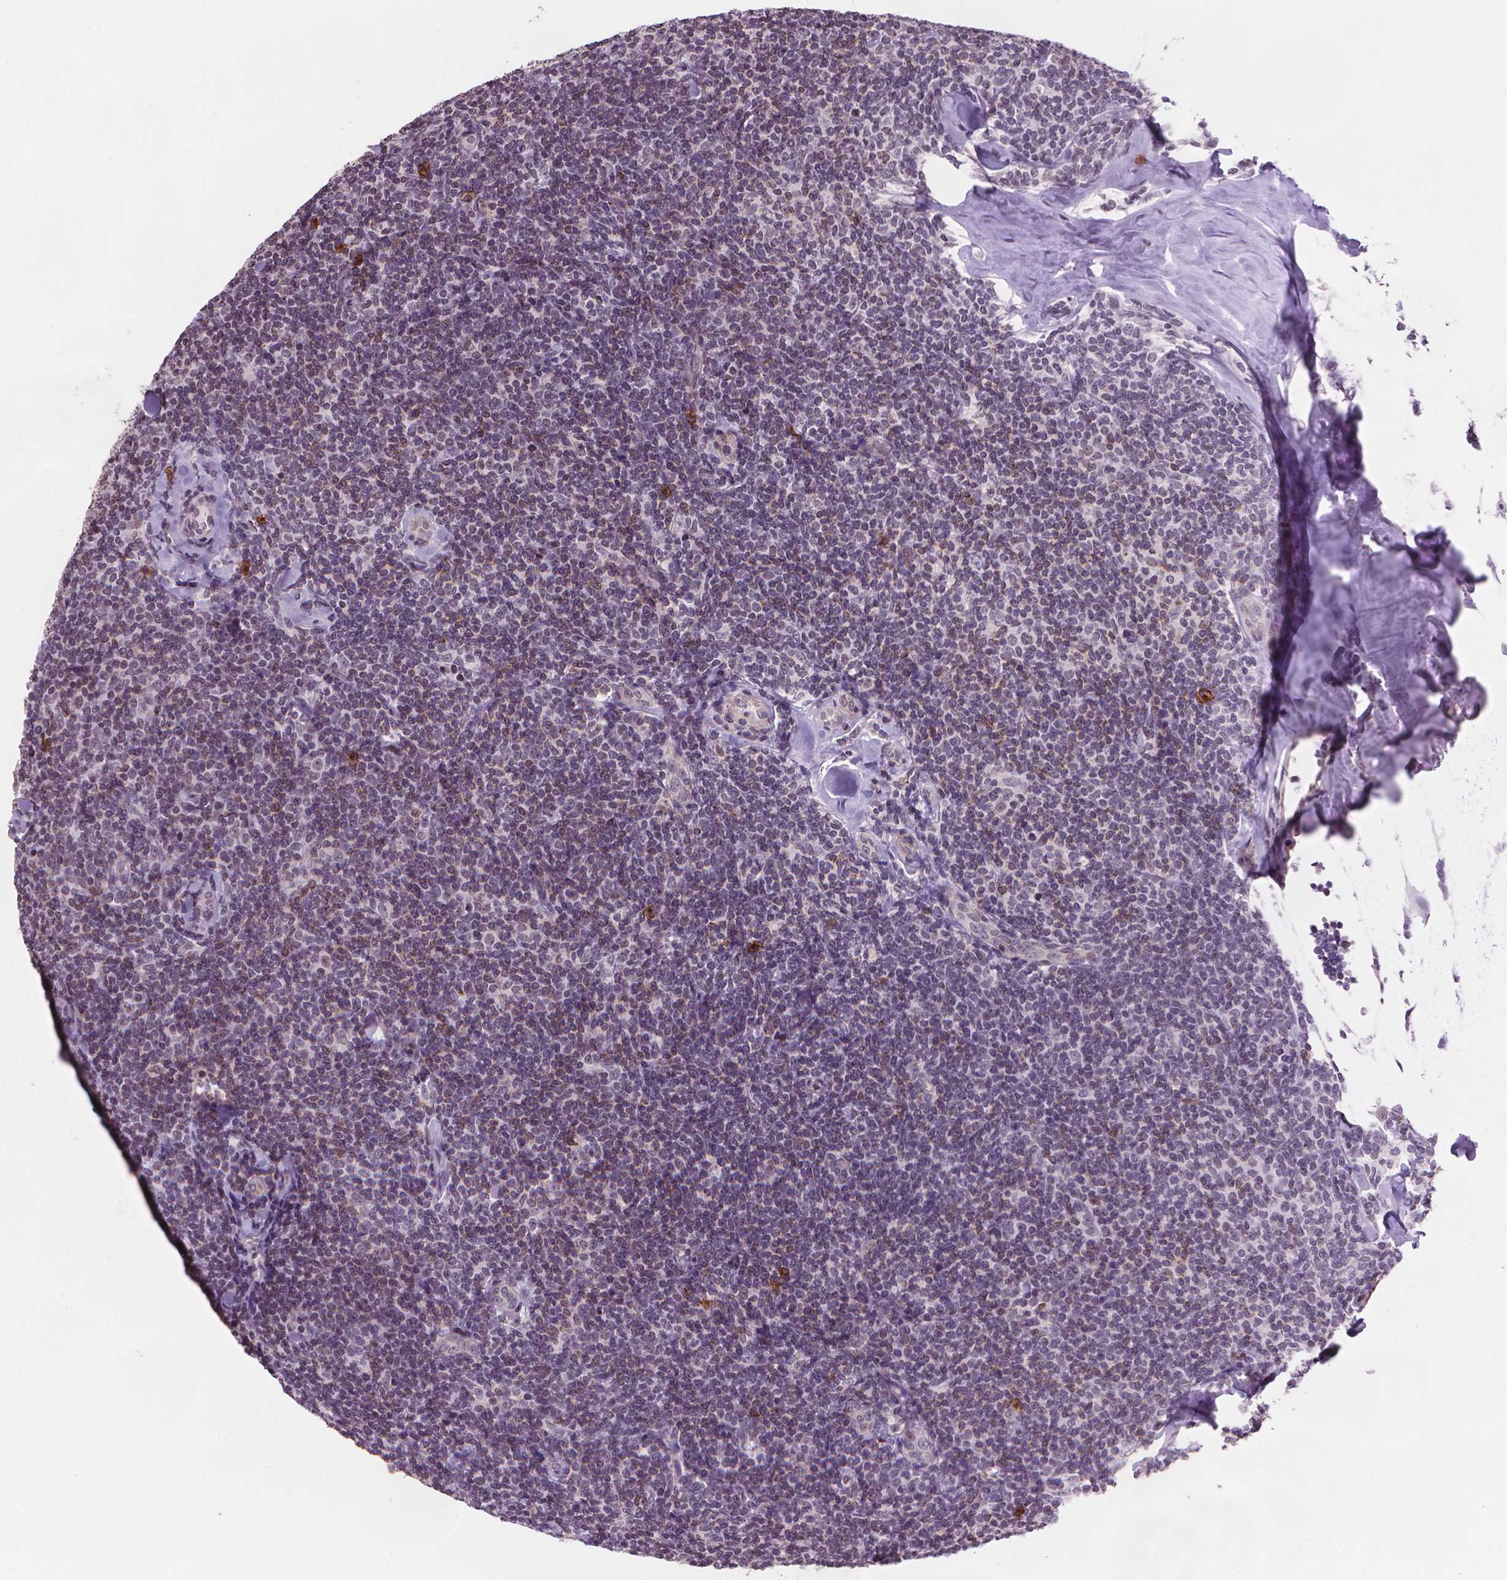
{"staining": {"intensity": "weak", "quantity": "<25%", "location": "cytoplasmic/membranous"}, "tissue": "lymphoma", "cell_type": "Tumor cells", "image_type": "cancer", "snomed": [{"axis": "morphology", "description": "Malignant lymphoma, non-Hodgkin's type, Low grade"}, {"axis": "topography", "description": "Lymph node"}], "caption": "Human low-grade malignant lymphoma, non-Hodgkin's type stained for a protein using immunohistochemistry demonstrates no staining in tumor cells.", "gene": "TMEM184A", "patient": {"sex": "female", "age": 56}}